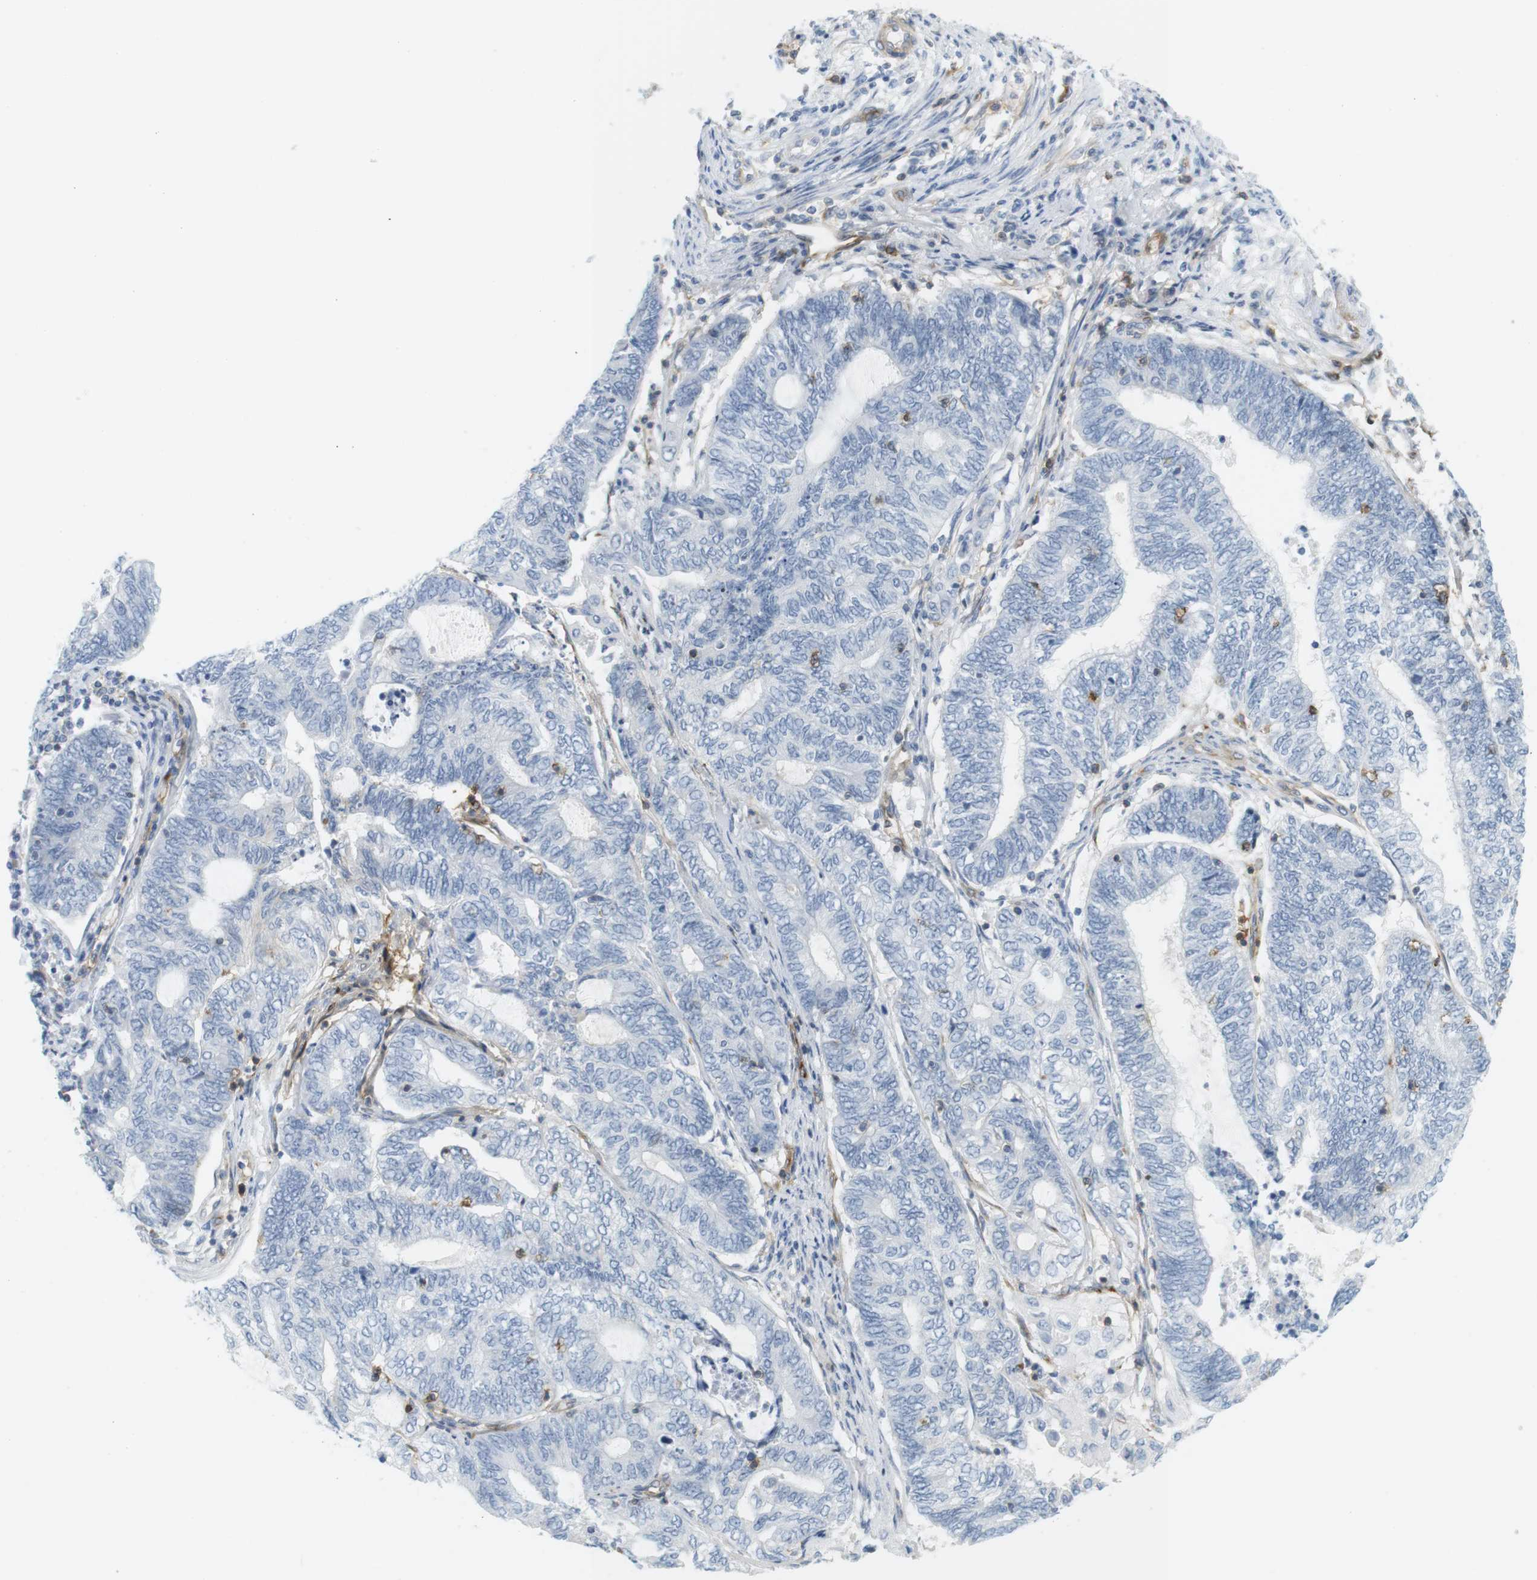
{"staining": {"intensity": "negative", "quantity": "none", "location": "none"}, "tissue": "endometrial cancer", "cell_type": "Tumor cells", "image_type": "cancer", "snomed": [{"axis": "morphology", "description": "Adenocarcinoma, NOS"}, {"axis": "topography", "description": "Uterus"}, {"axis": "topography", "description": "Endometrium"}], "caption": "DAB immunohistochemical staining of endometrial cancer reveals no significant expression in tumor cells.", "gene": "F2R", "patient": {"sex": "female", "age": 70}}